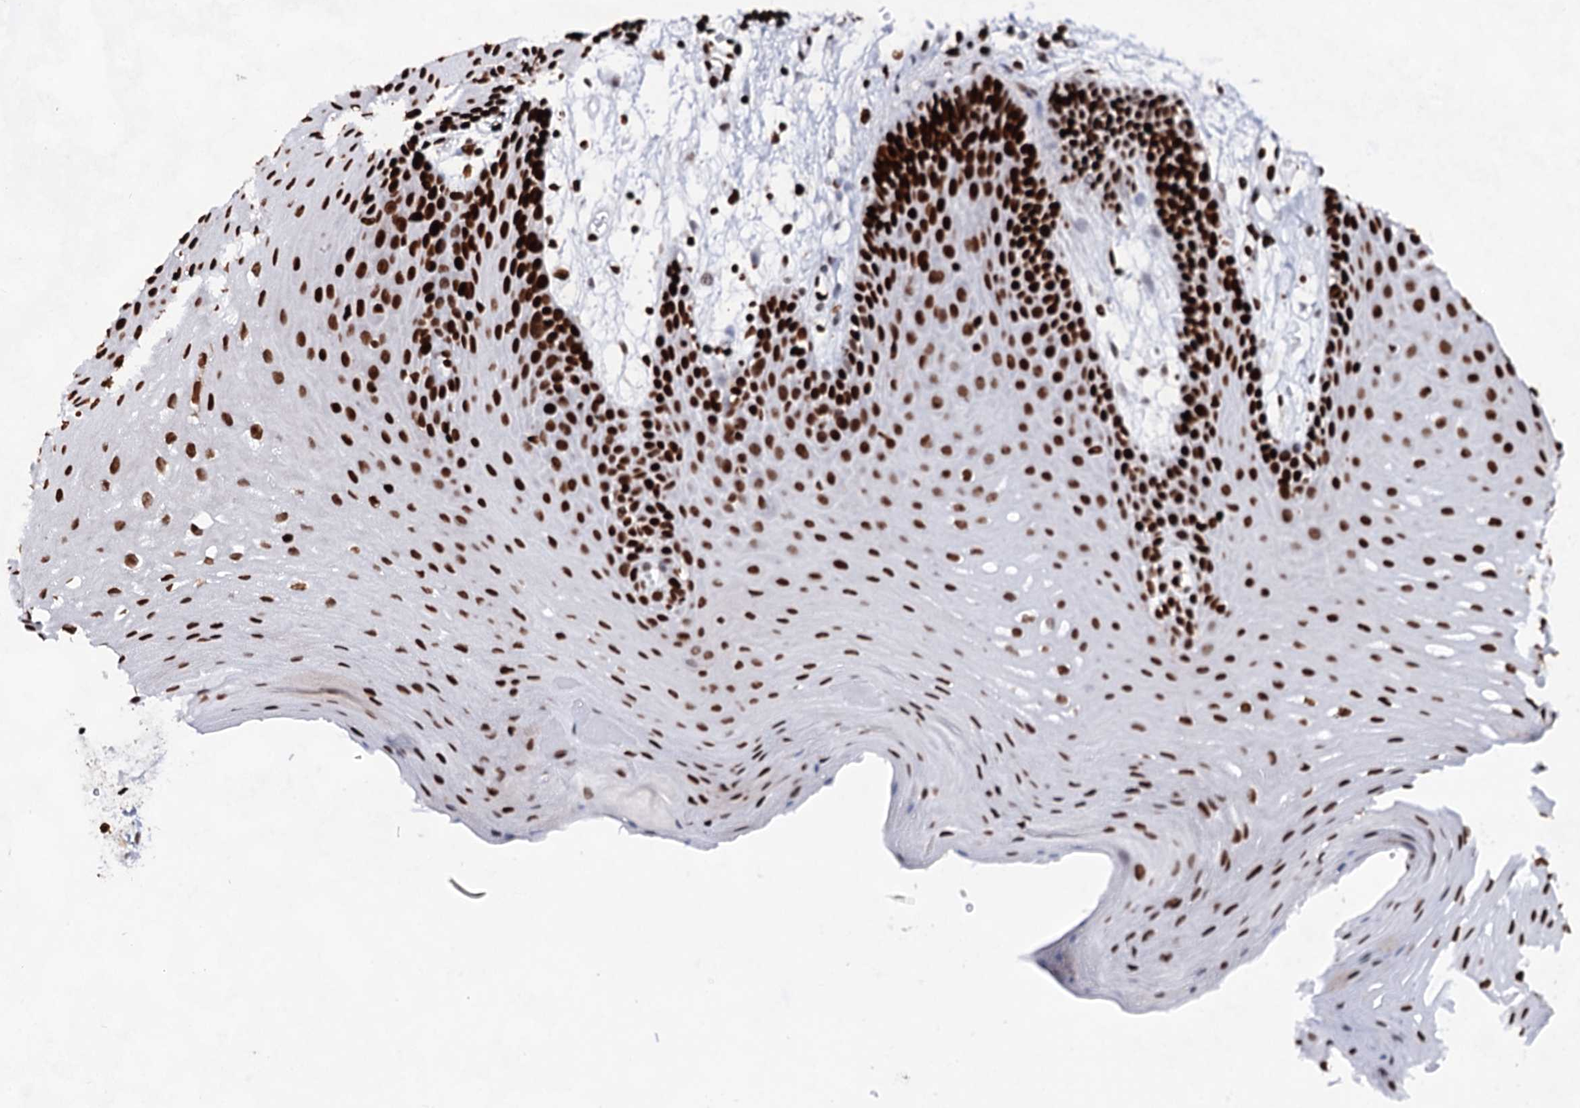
{"staining": {"intensity": "strong", "quantity": ">75%", "location": "nuclear"}, "tissue": "oral mucosa", "cell_type": "Squamous epithelial cells", "image_type": "normal", "snomed": [{"axis": "morphology", "description": "Normal tissue, NOS"}, {"axis": "topography", "description": "Skeletal muscle"}, {"axis": "topography", "description": "Oral tissue"}, {"axis": "topography", "description": "Salivary gland"}, {"axis": "topography", "description": "Peripheral nerve tissue"}], "caption": "An IHC photomicrograph of normal tissue is shown. Protein staining in brown labels strong nuclear positivity in oral mucosa within squamous epithelial cells. The protein is shown in brown color, while the nuclei are stained blue.", "gene": "HMGB2", "patient": {"sex": "male", "age": 54}}